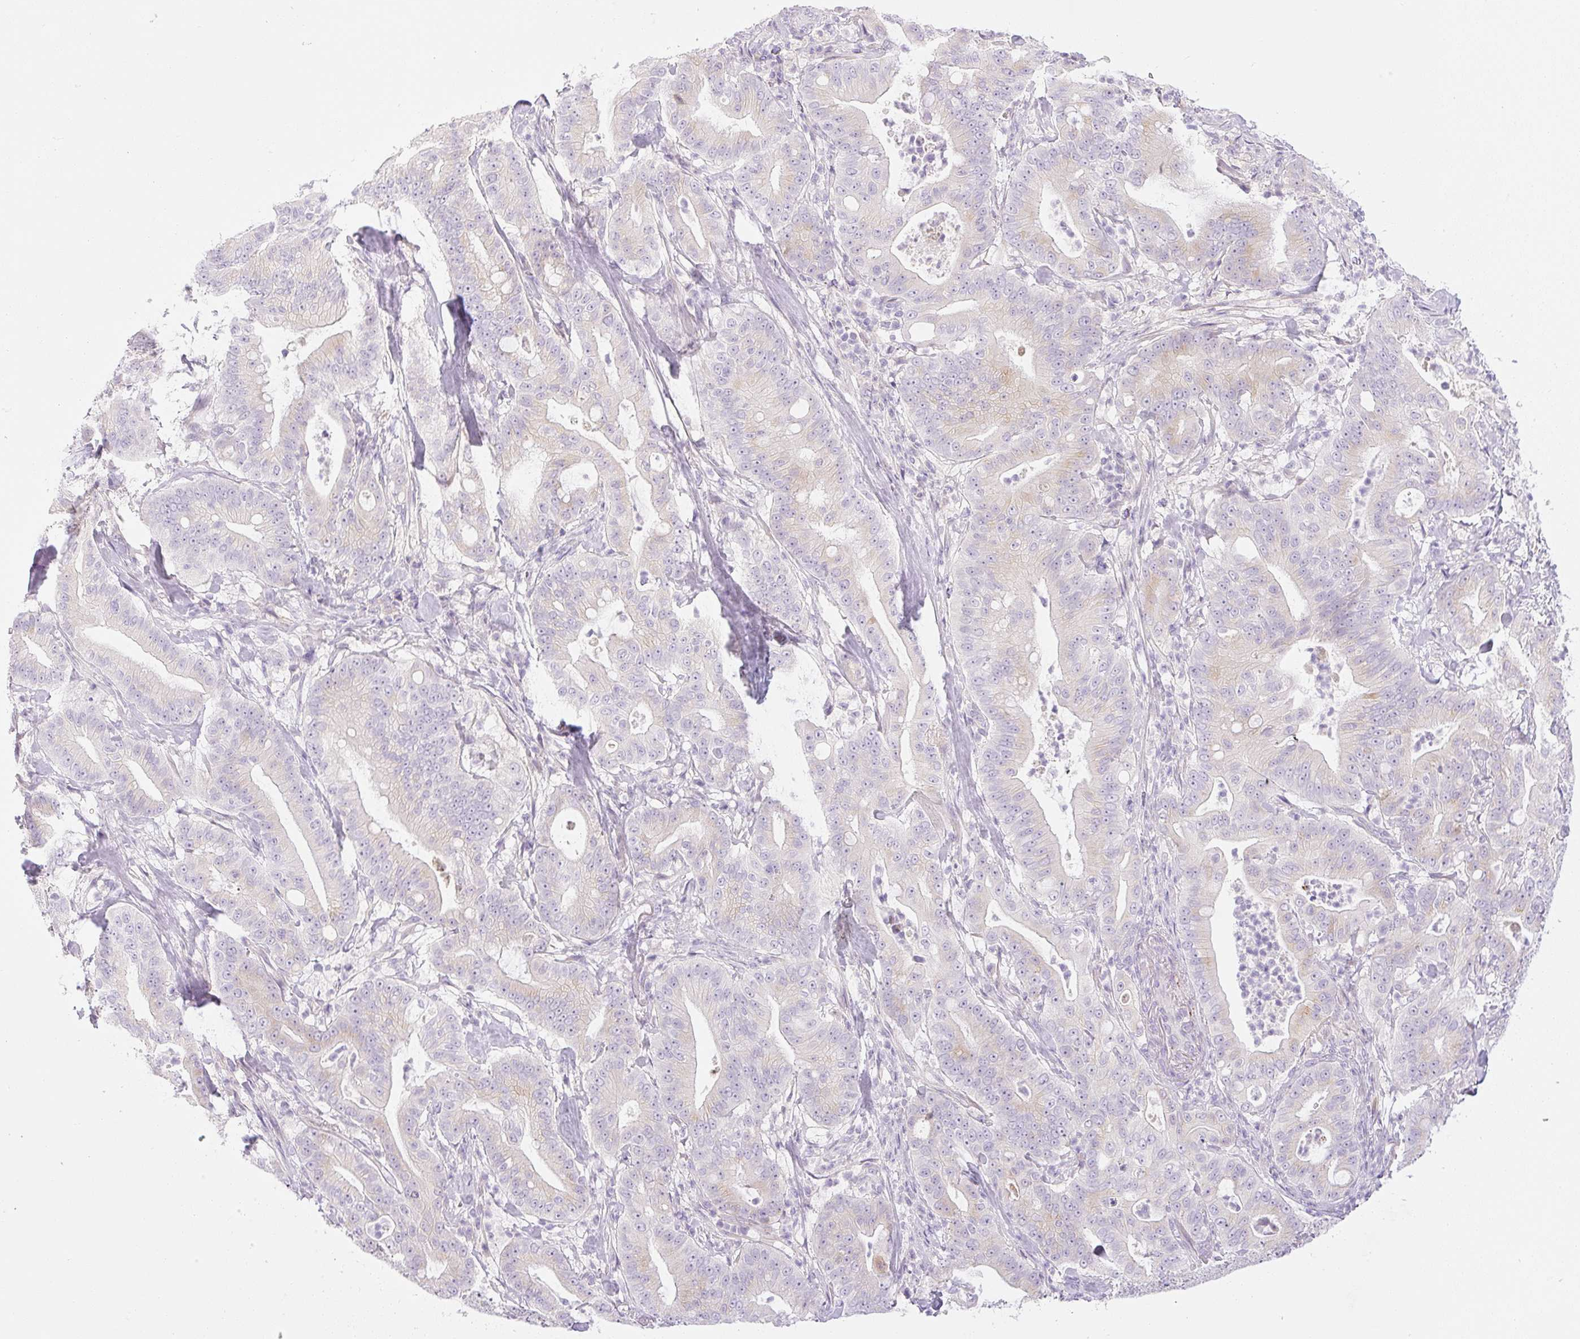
{"staining": {"intensity": "negative", "quantity": "none", "location": "none"}, "tissue": "pancreatic cancer", "cell_type": "Tumor cells", "image_type": "cancer", "snomed": [{"axis": "morphology", "description": "Adenocarcinoma, NOS"}, {"axis": "topography", "description": "Pancreas"}], "caption": "Immunohistochemical staining of adenocarcinoma (pancreatic) reveals no significant expression in tumor cells.", "gene": "MIA2", "patient": {"sex": "male", "age": 71}}